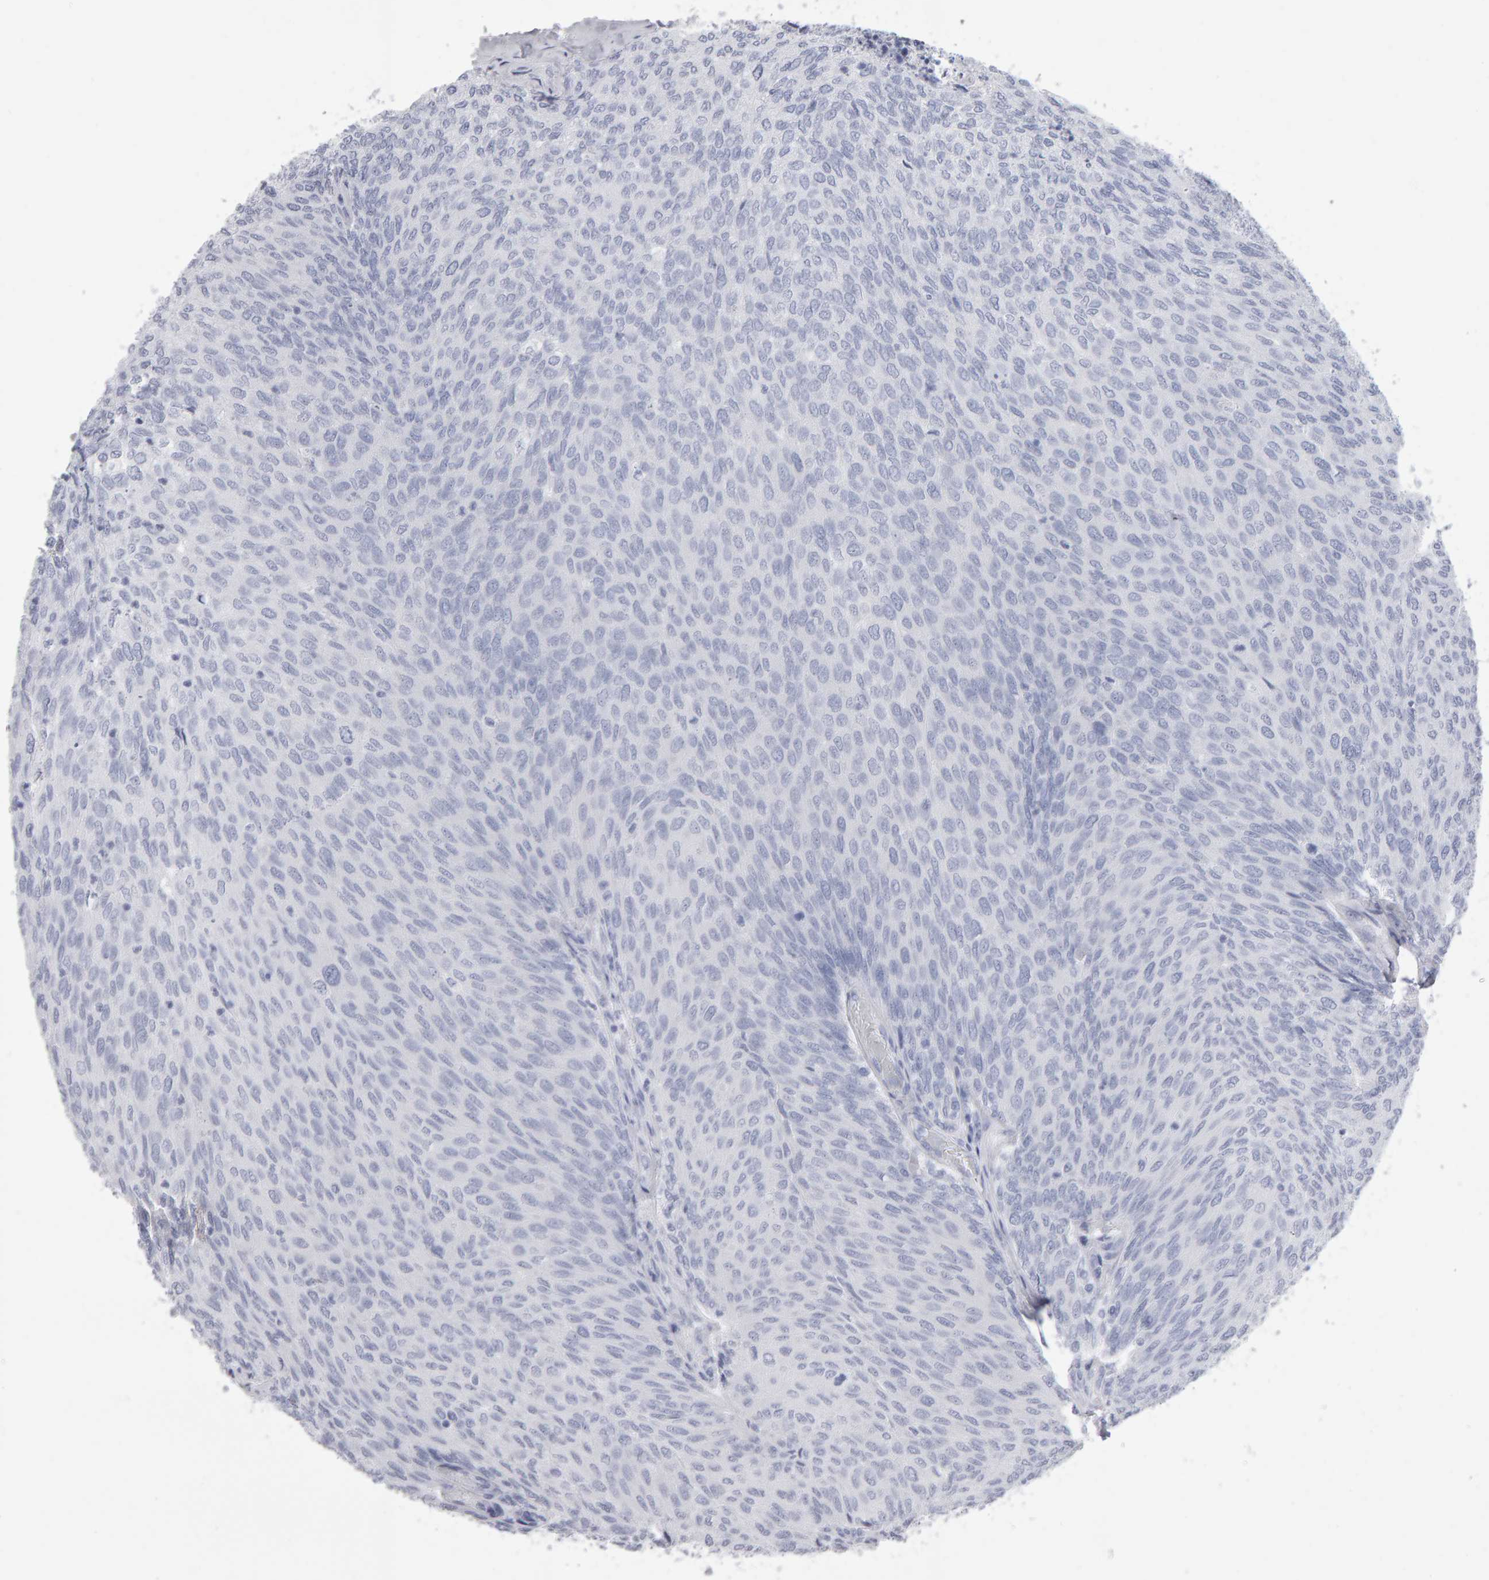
{"staining": {"intensity": "negative", "quantity": "none", "location": "none"}, "tissue": "urothelial cancer", "cell_type": "Tumor cells", "image_type": "cancer", "snomed": [{"axis": "morphology", "description": "Urothelial carcinoma, Low grade"}, {"axis": "topography", "description": "Urinary bladder"}], "caption": "Tumor cells show no significant staining in low-grade urothelial carcinoma.", "gene": "NCDN", "patient": {"sex": "female", "age": 79}}